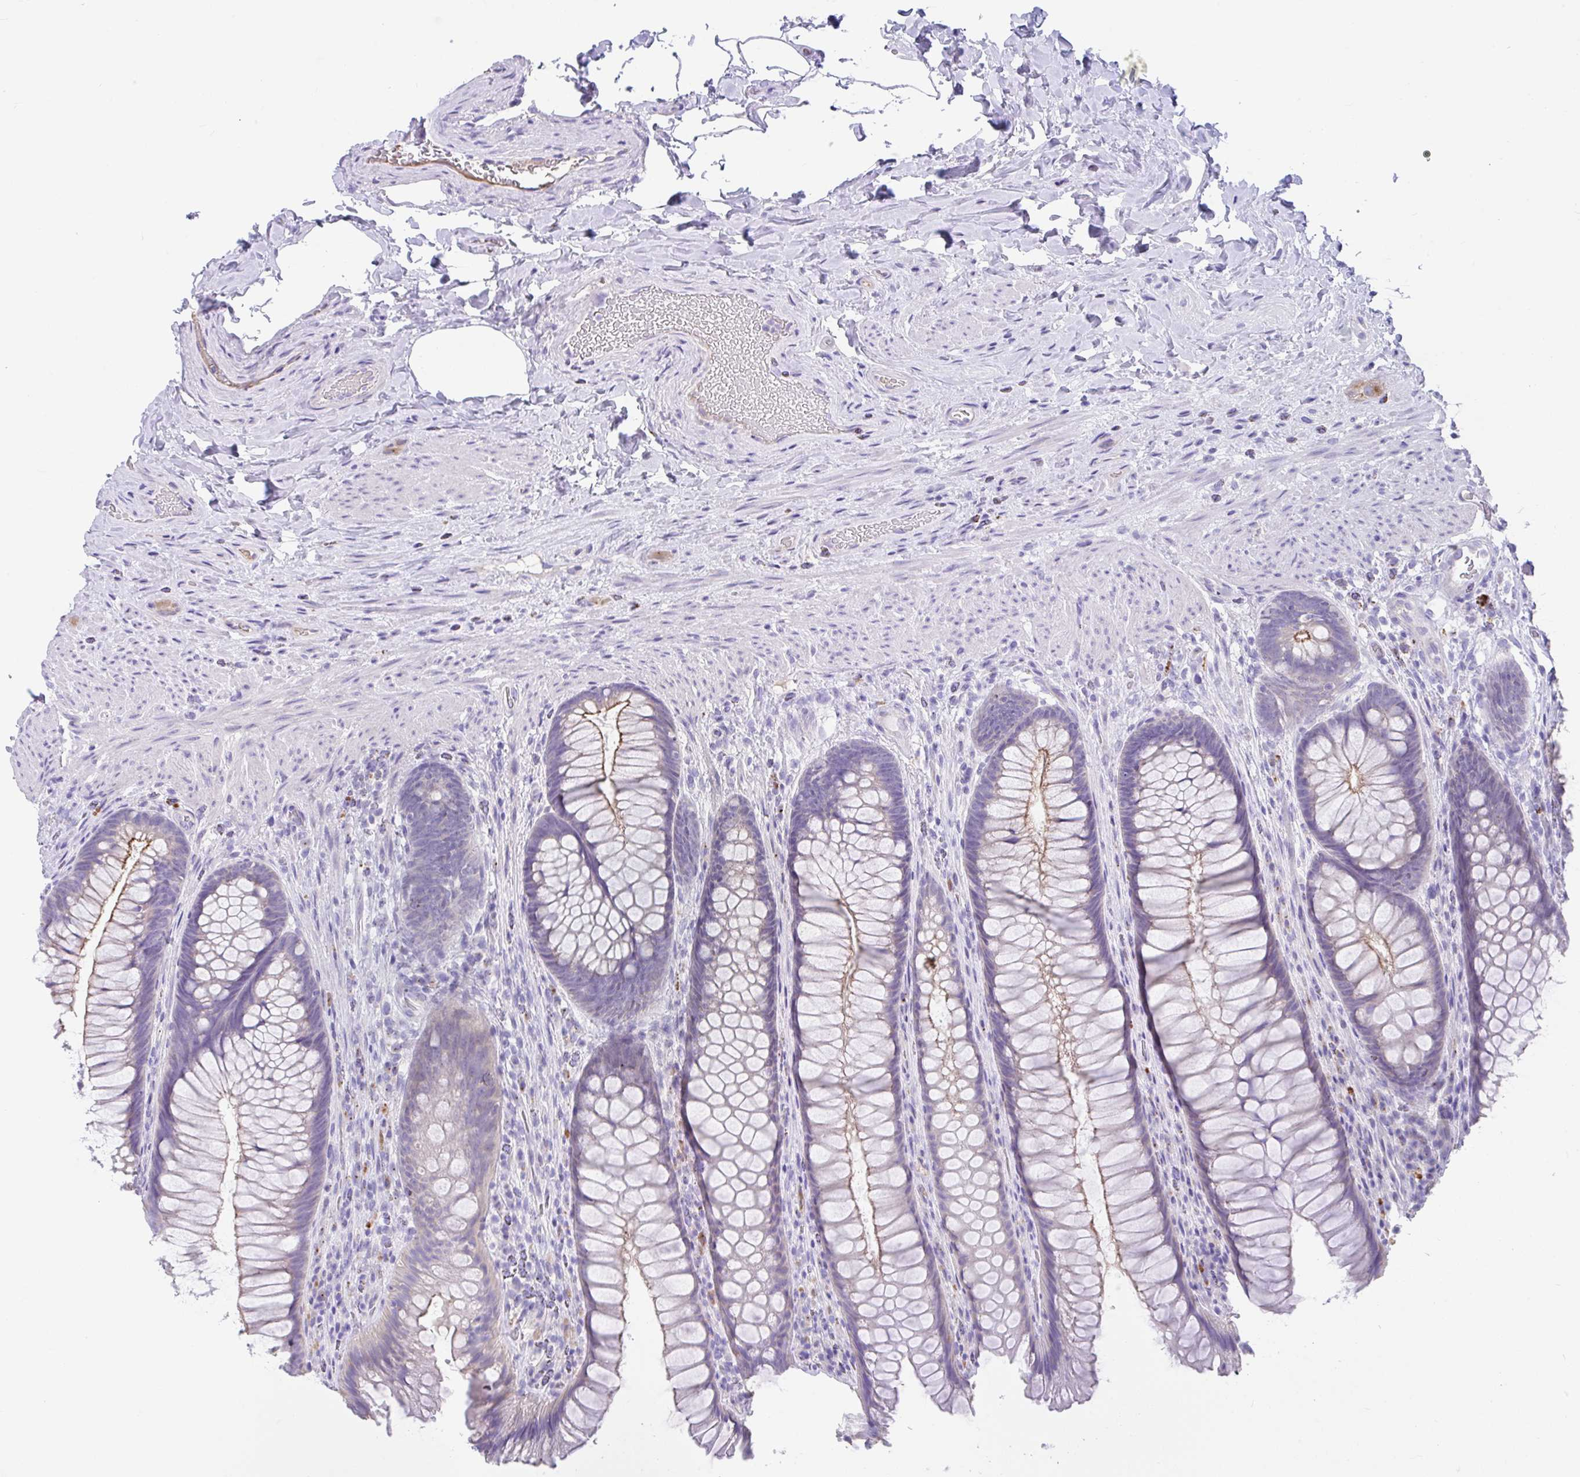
{"staining": {"intensity": "negative", "quantity": "none", "location": "none"}, "tissue": "rectum", "cell_type": "Glandular cells", "image_type": "normal", "snomed": [{"axis": "morphology", "description": "Normal tissue, NOS"}, {"axis": "topography", "description": "Rectum"}], "caption": "Human rectum stained for a protein using immunohistochemistry demonstrates no positivity in glandular cells.", "gene": "CCSAP", "patient": {"sex": "male", "age": 53}}